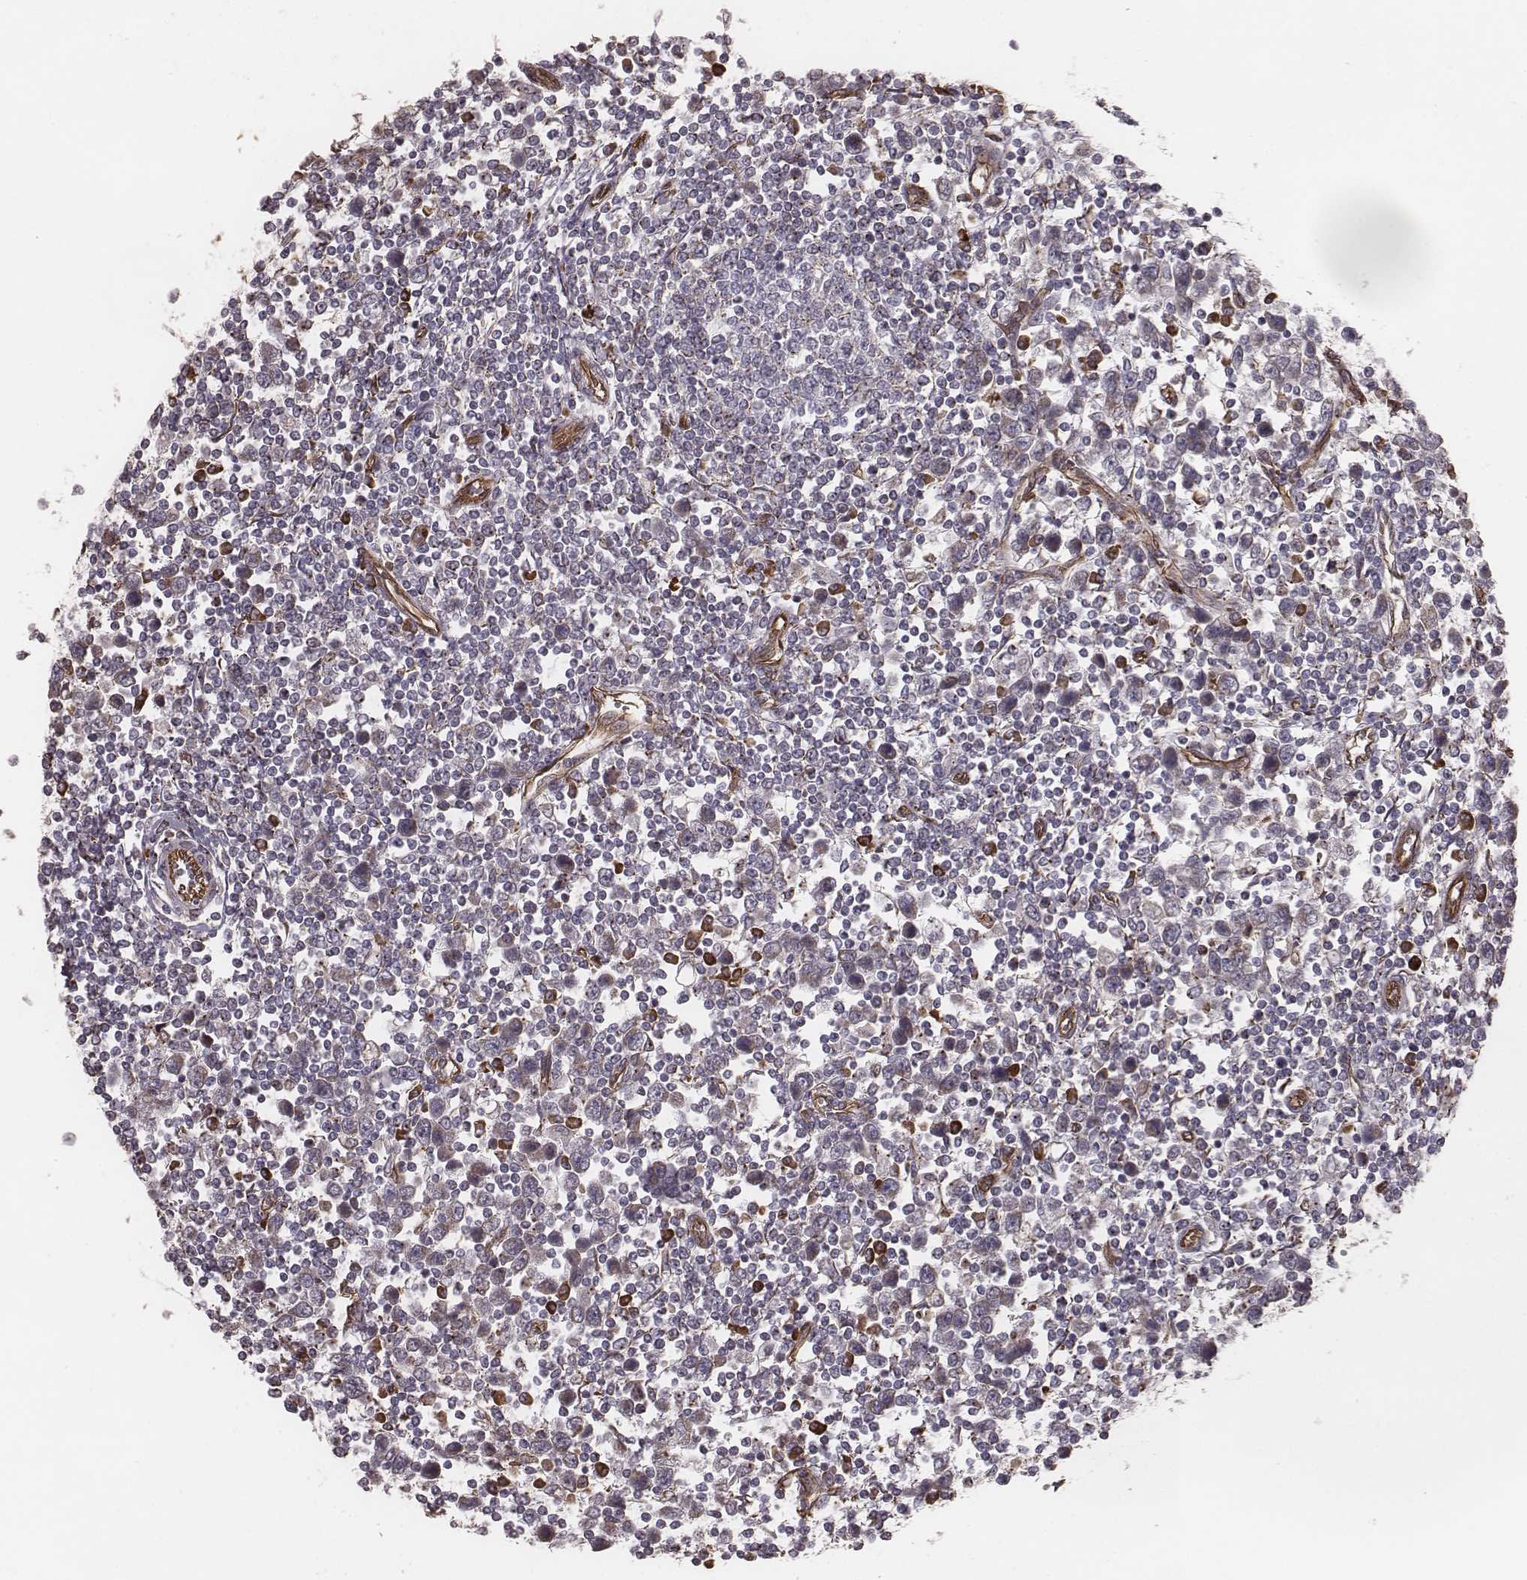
{"staining": {"intensity": "negative", "quantity": "none", "location": "none"}, "tissue": "testis cancer", "cell_type": "Tumor cells", "image_type": "cancer", "snomed": [{"axis": "morphology", "description": "Normal tissue, NOS"}, {"axis": "morphology", "description": "Seminoma, NOS"}, {"axis": "topography", "description": "Testis"}, {"axis": "topography", "description": "Epididymis"}], "caption": "A photomicrograph of testis cancer (seminoma) stained for a protein exhibits no brown staining in tumor cells. (DAB immunohistochemistry (IHC) with hematoxylin counter stain).", "gene": "PALMD", "patient": {"sex": "male", "age": 34}}